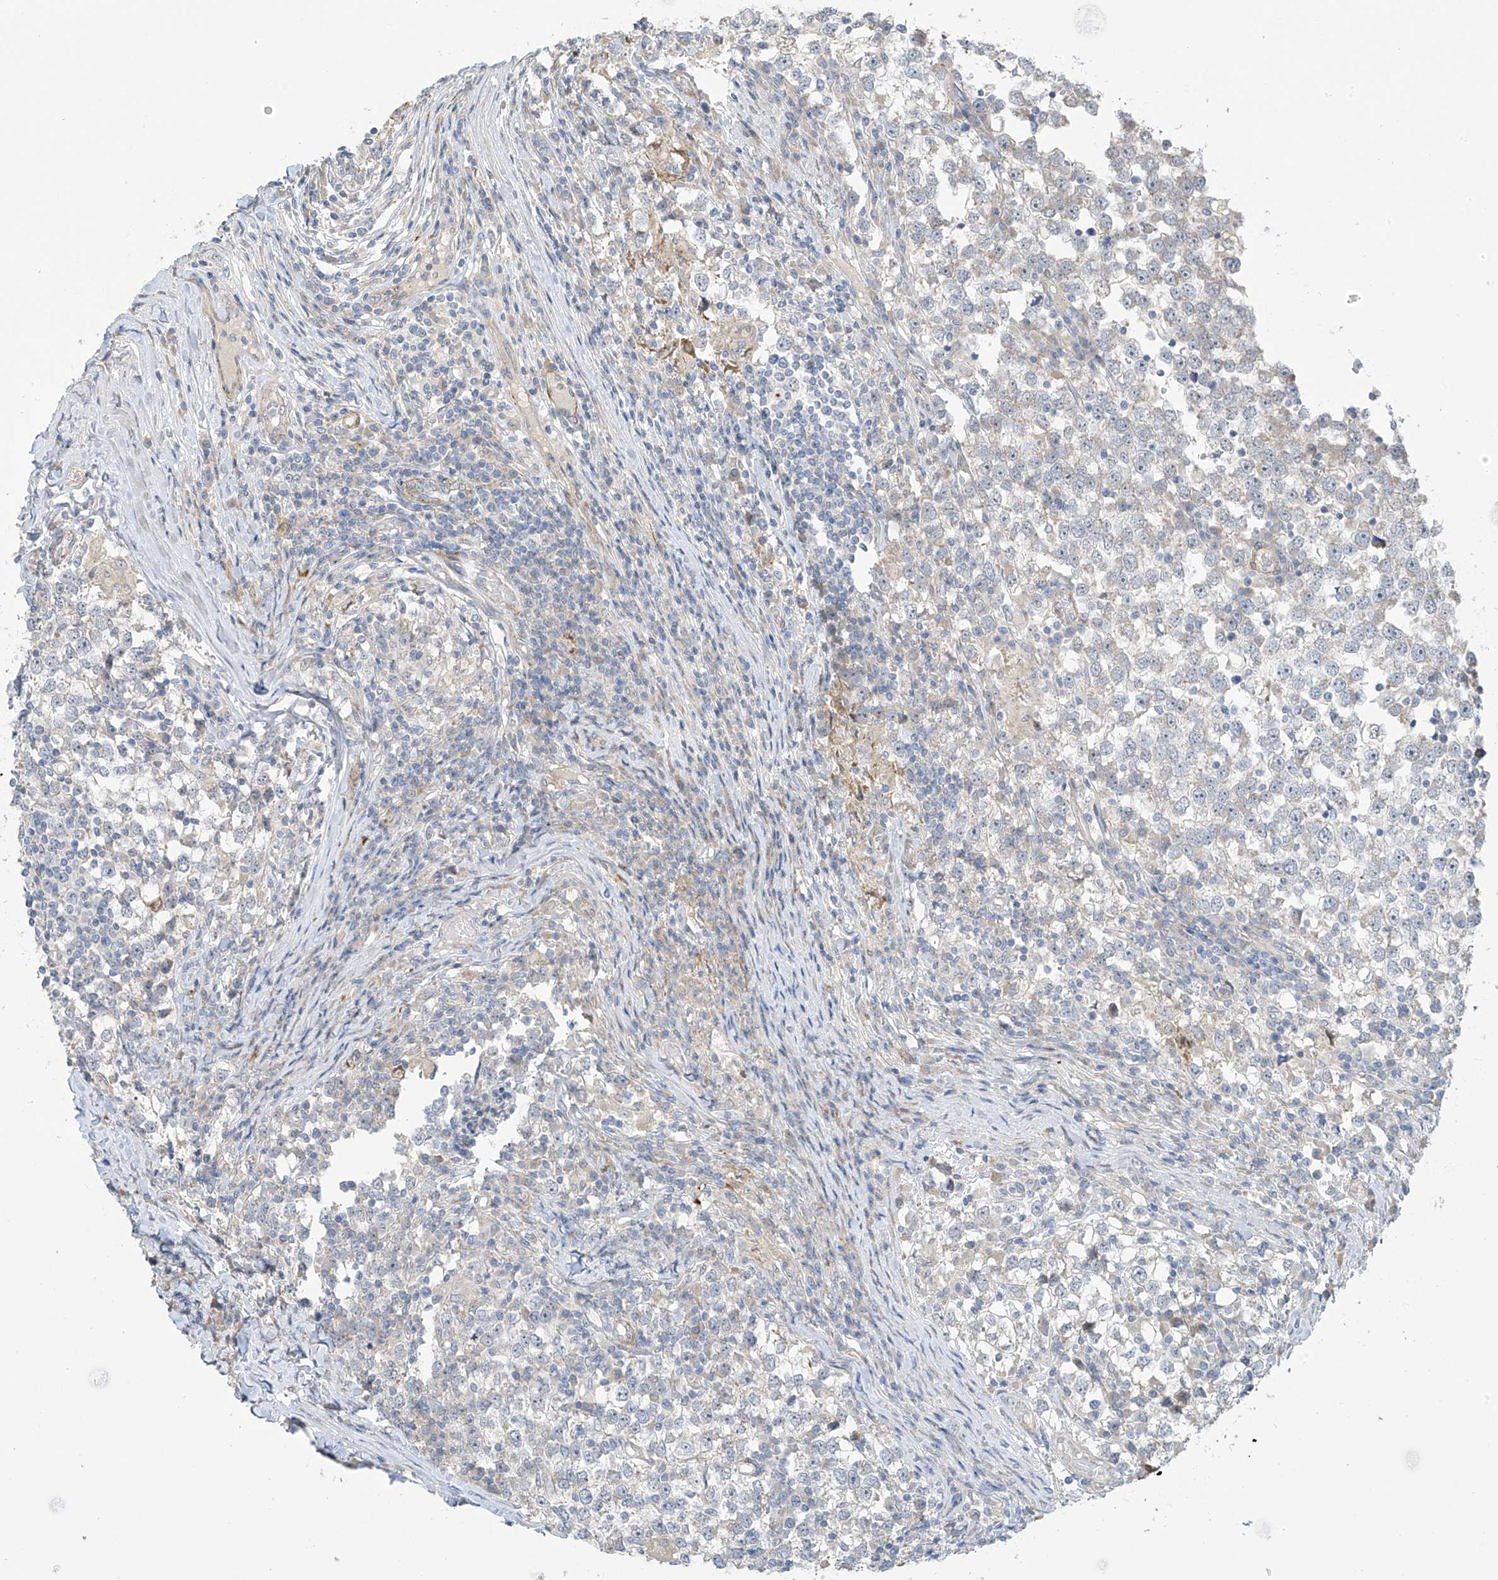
{"staining": {"intensity": "negative", "quantity": "none", "location": "none"}, "tissue": "testis cancer", "cell_type": "Tumor cells", "image_type": "cancer", "snomed": [{"axis": "morphology", "description": "Seminoma, NOS"}, {"axis": "topography", "description": "Testis"}], "caption": "Immunohistochemical staining of human testis cancer (seminoma) reveals no significant expression in tumor cells.", "gene": "ZNF641", "patient": {"sex": "male", "age": 65}}